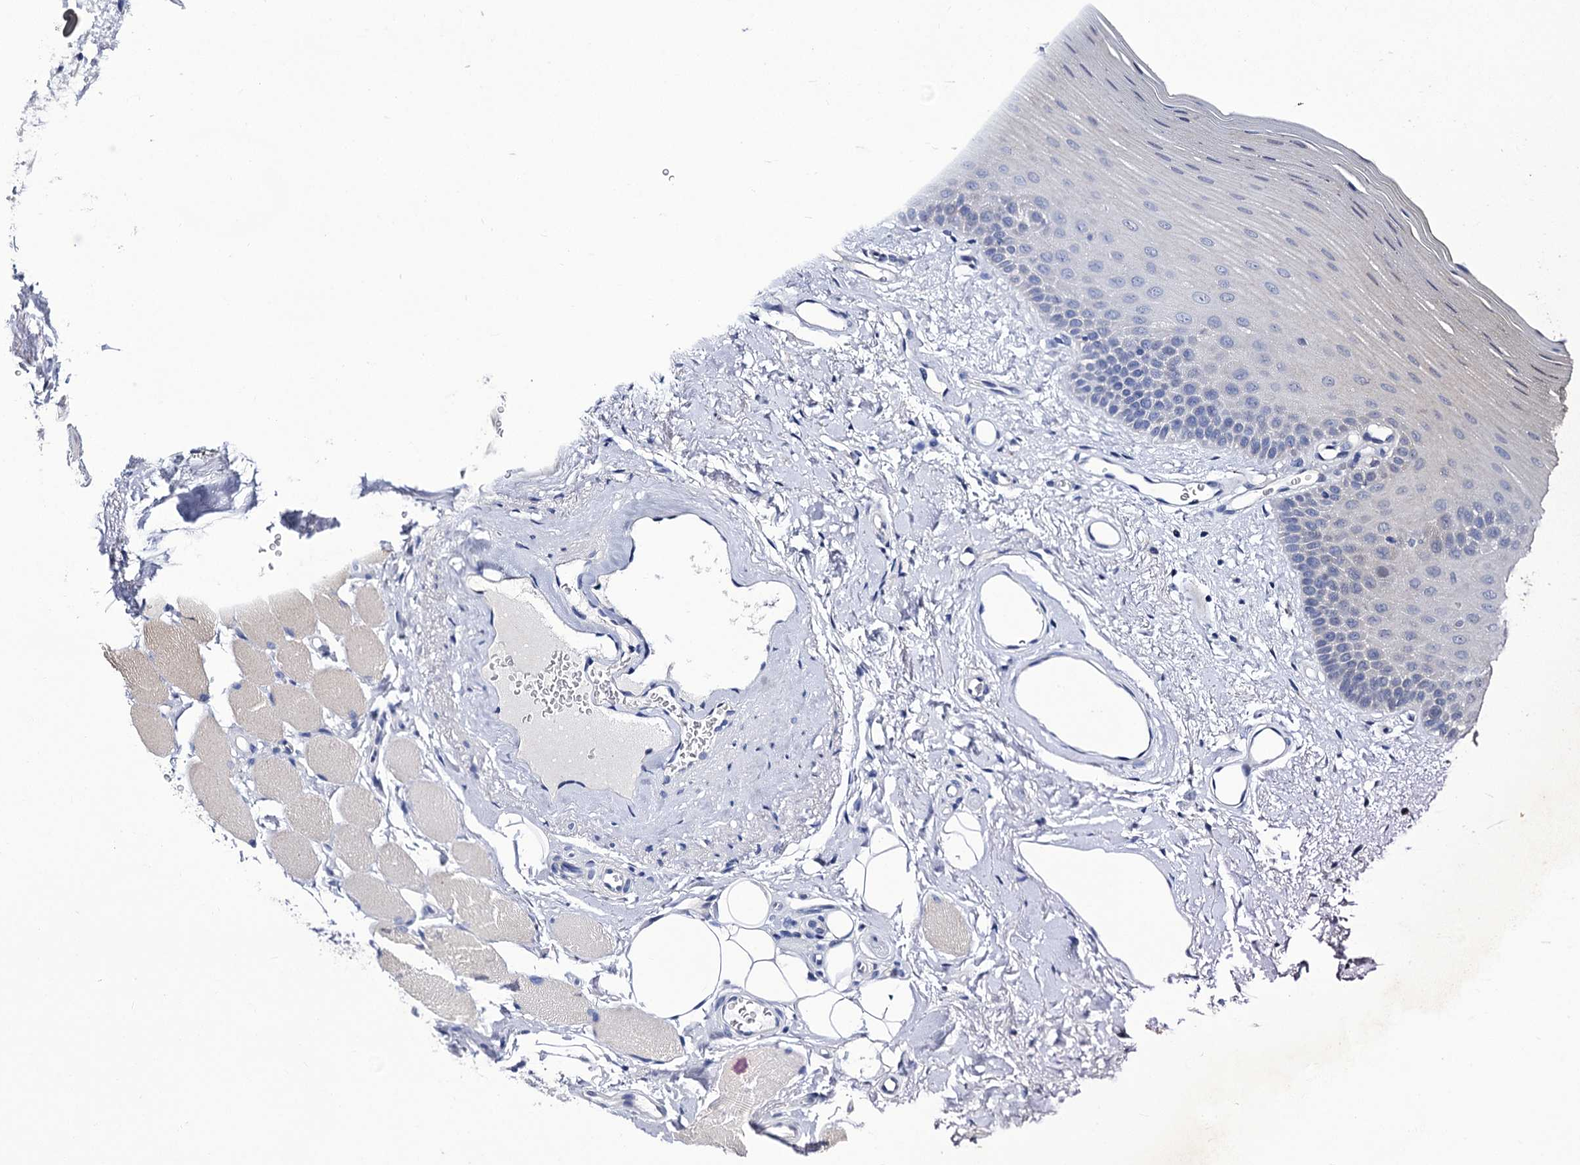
{"staining": {"intensity": "negative", "quantity": "none", "location": "none"}, "tissue": "oral mucosa", "cell_type": "Squamous epithelial cells", "image_type": "normal", "snomed": [{"axis": "morphology", "description": "Normal tissue, NOS"}, {"axis": "topography", "description": "Oral tissue"}], "caption": "Immunohistochemistry (IHC) of benign oral mucosa demonstrates no staining in squamous epithelial cells.", "gene": "PANX2", "patient": {"sex": "male", "age": 68}}